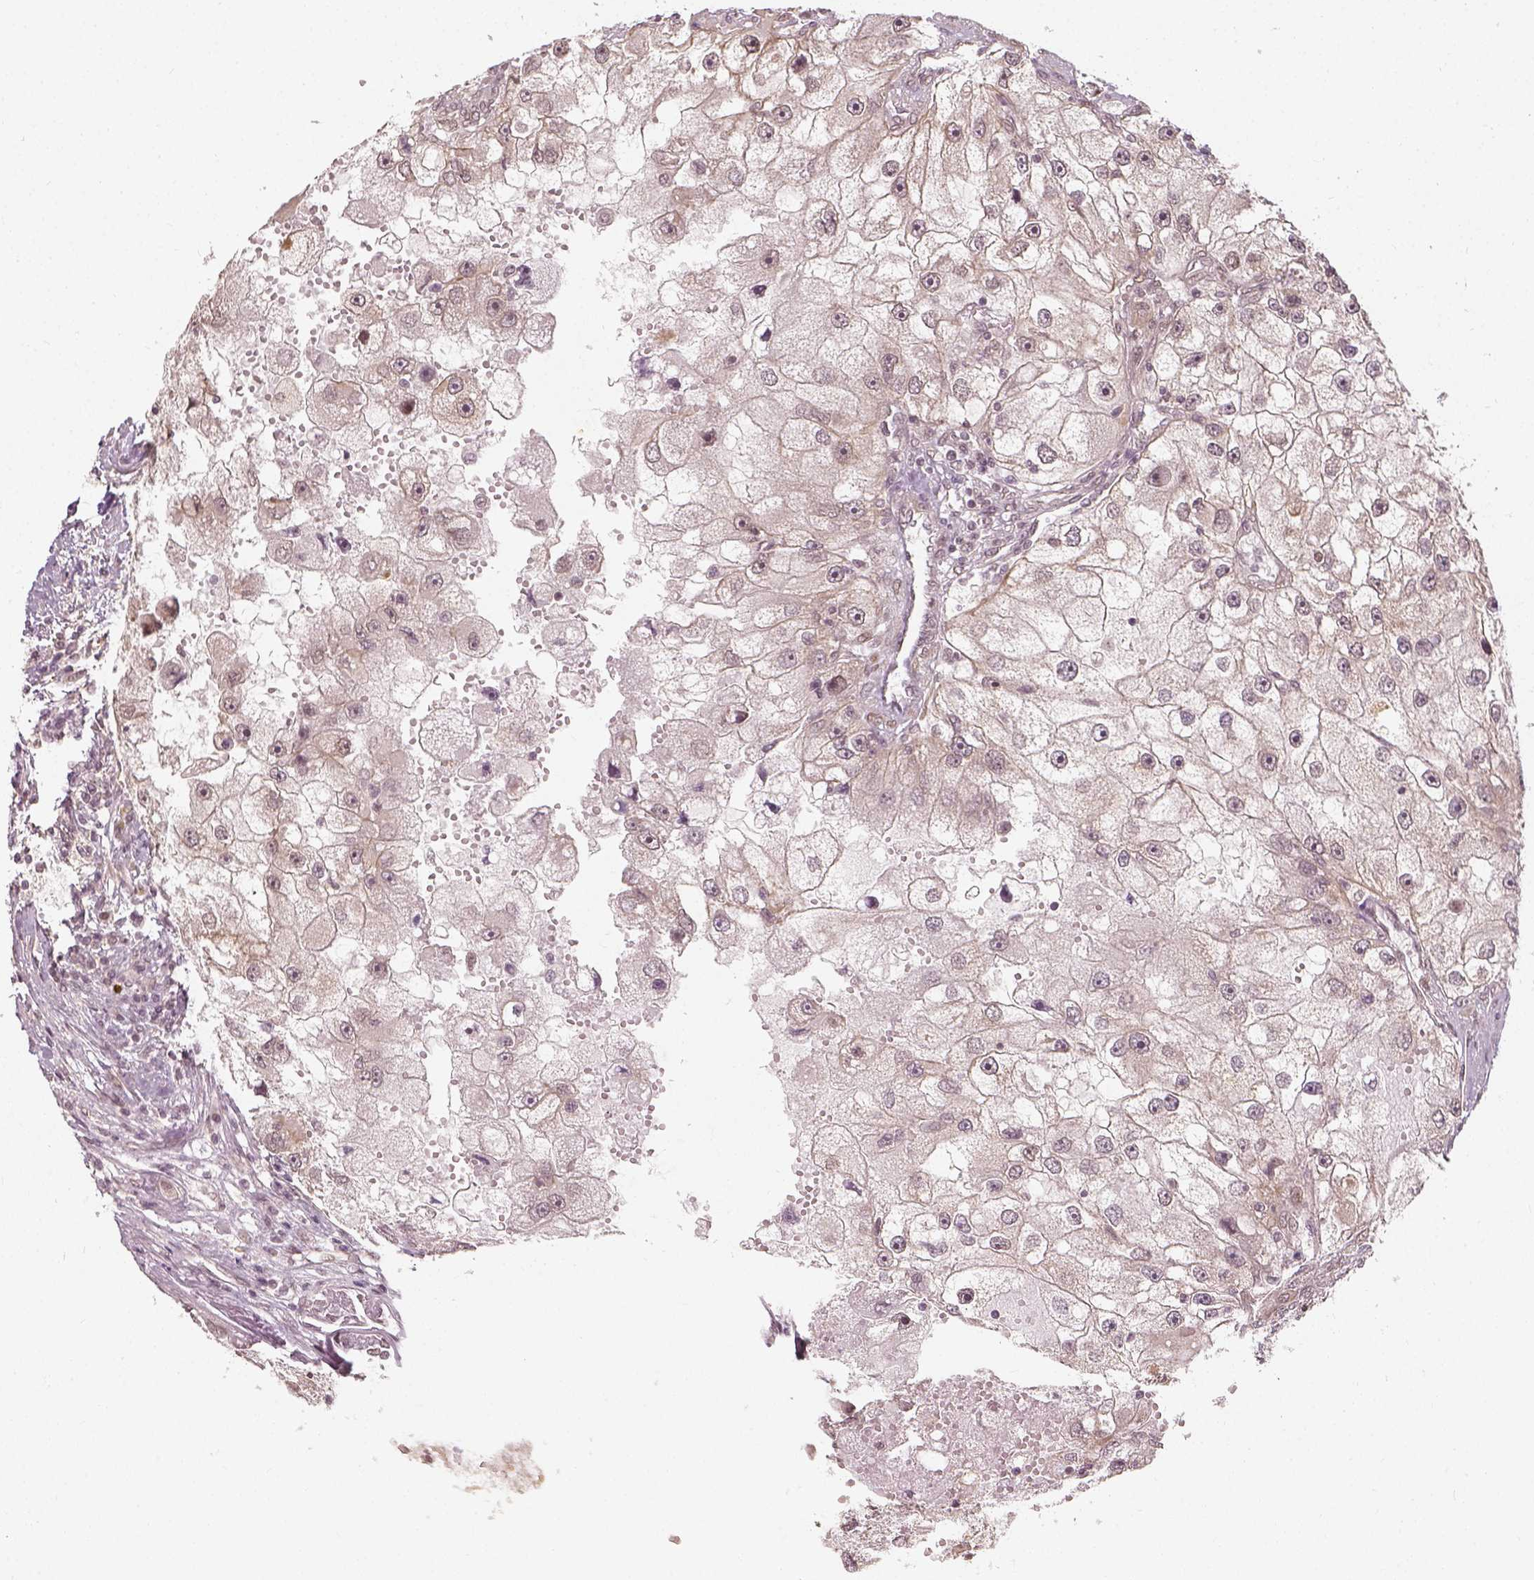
{"staining": {"intensity": "weak", "quantity": "25%-75%", "location": "cytoplasmic/membranous"}, "tissue": "renal cancer", "cell_type": "Tumor cells", "image_type": "cancer", "snomed": [{"axis": "morphology", "description": "Adenocarcinoma, NOS"}, {"axis": "topography", "description": "Kidney"}], "caption": "A histopathology image showing weak cytoplasmic/membranous expression in approximately 25%-75% of tumor cells in renal cancer, as visualized by brown immunohistochemical staining.", "gene": "ZMAT3", "patient": {"sex": "male", "age": 63}}